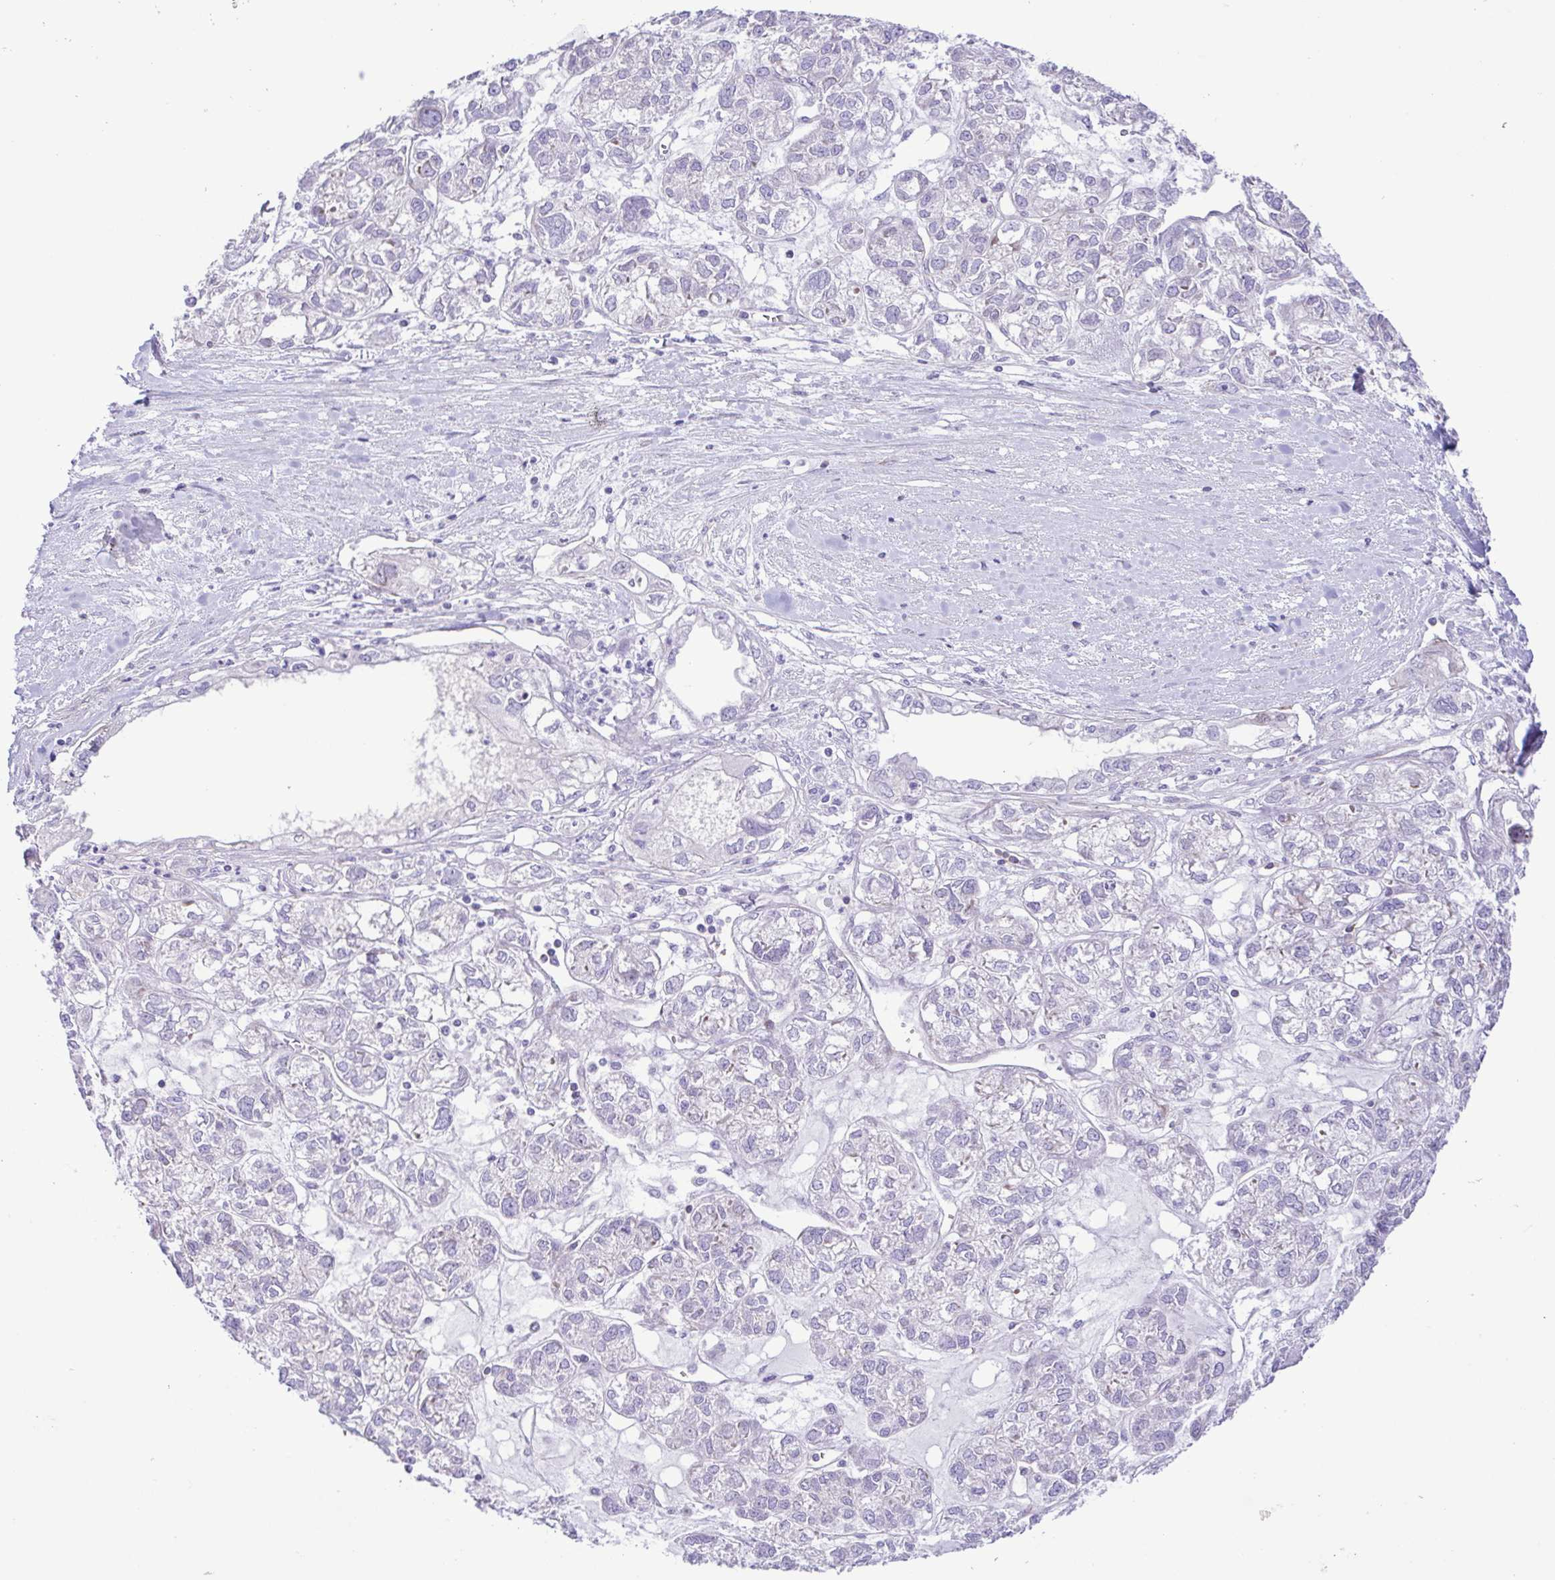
{"staining": {"intensity": "negative", "quantity": "none", "location": "none"}, "tissue": "ovarian cancer", "cell_type": "Tumor cells", "image_type": "cancer", "snomed": [{"axis": "morphology", "description": "Carcinoma, endometroid"}, {"axis": "topography", "description": "Ovary"}], "caption": "Photomicrograph shows no protein staining in tumor cells of ovarian cancer (endometroid carcinoma) tissue.", "gene": "FLT1", "patient": {"sex": "female", "age": 64}}